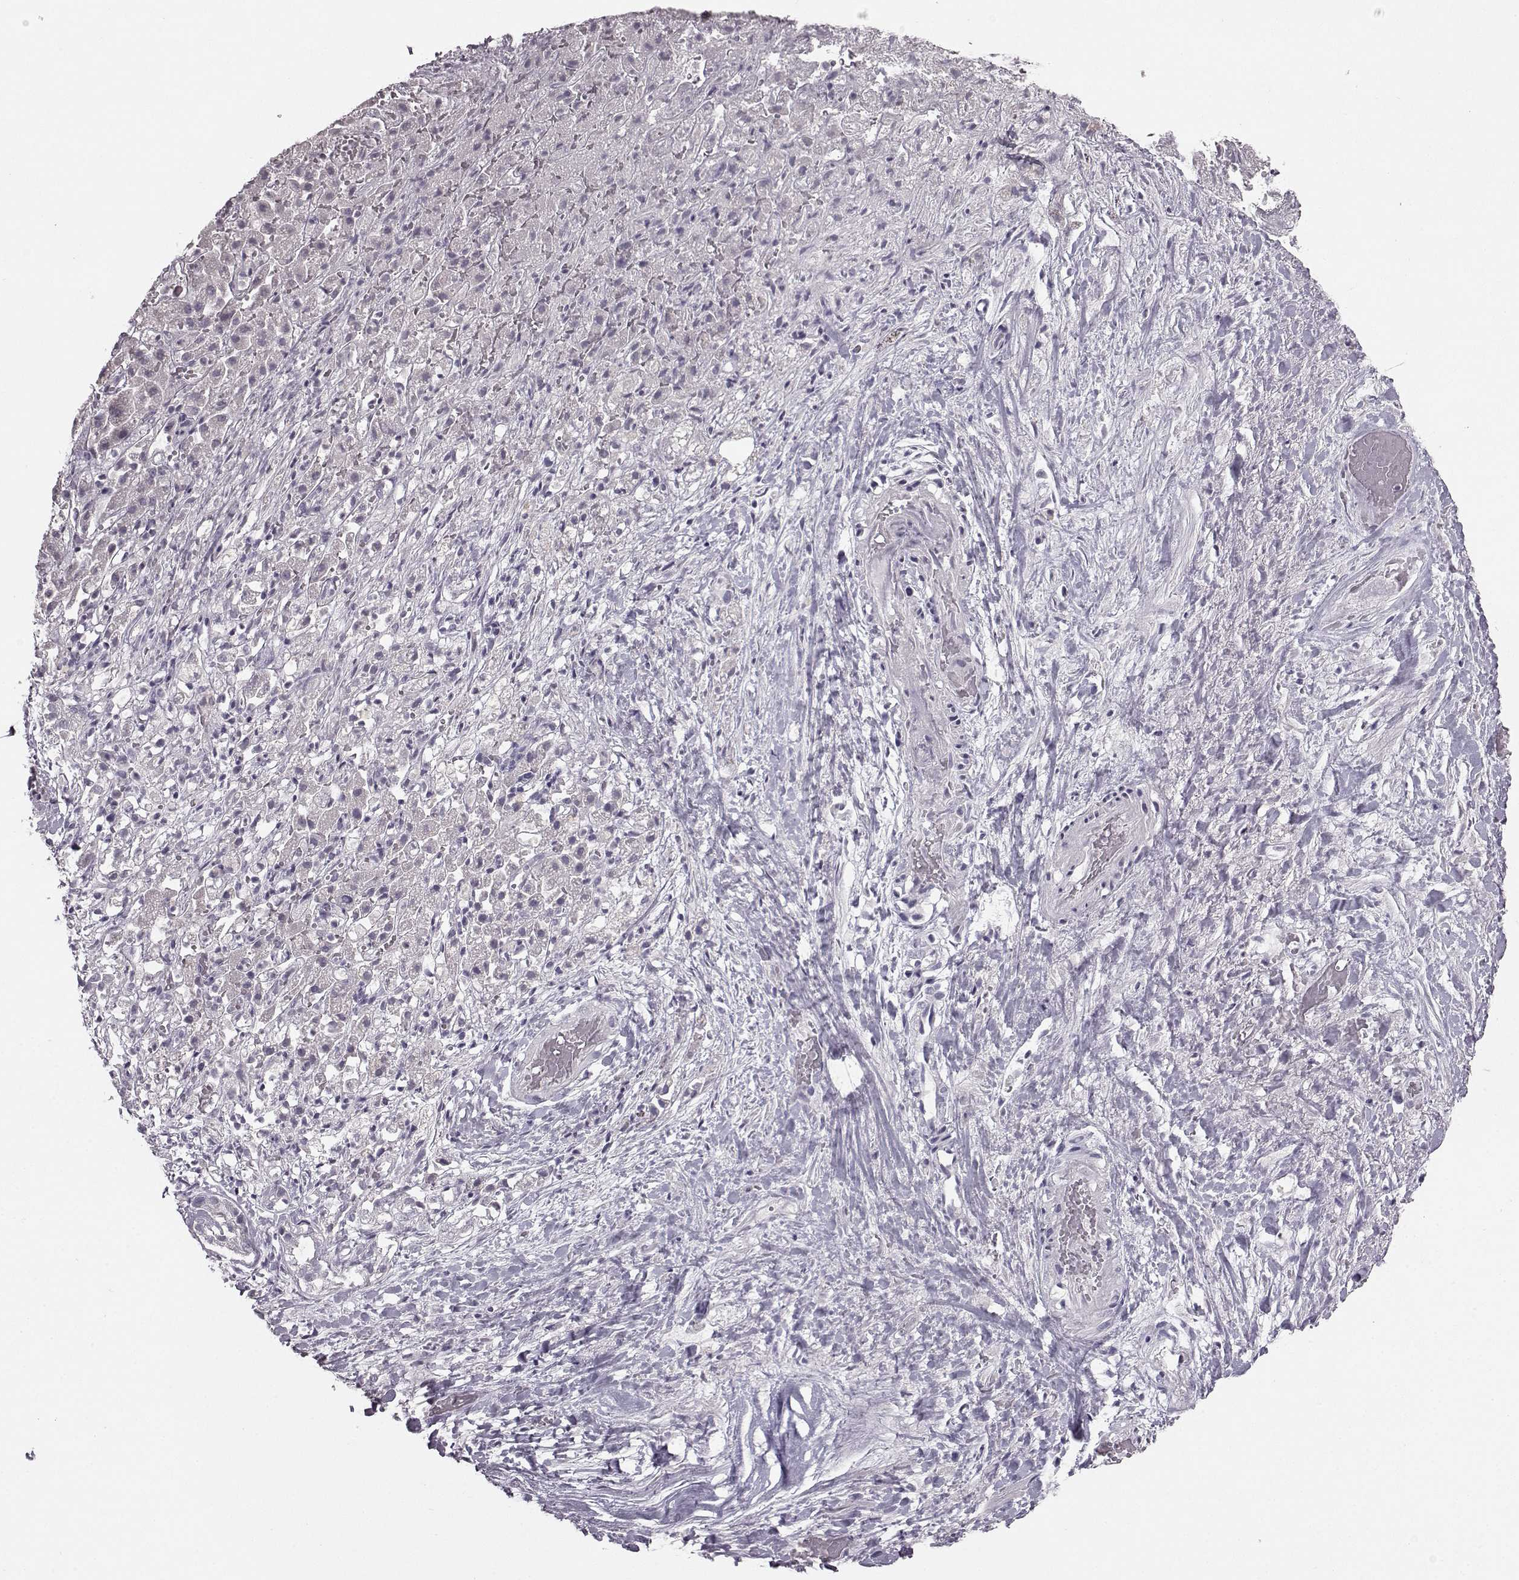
{"staining": {"intensity": "negative", "quantity": "none", "location": "none"}, "tissue": "liver cancer", "cell_type": "Tumor cells", "image_type": "cancer", "snomed": [{"axis": "morphology", "description": "Cholangiocarcinoma"}, {"axis": "topography", "description": "Liver"}], "caption": "Protein analysis of liver cancer (cholangiocarcinoma) shows no significant positivity in tumor cells.", "gene": "LHB", "patient": {"sex": "female", "age": 52}}